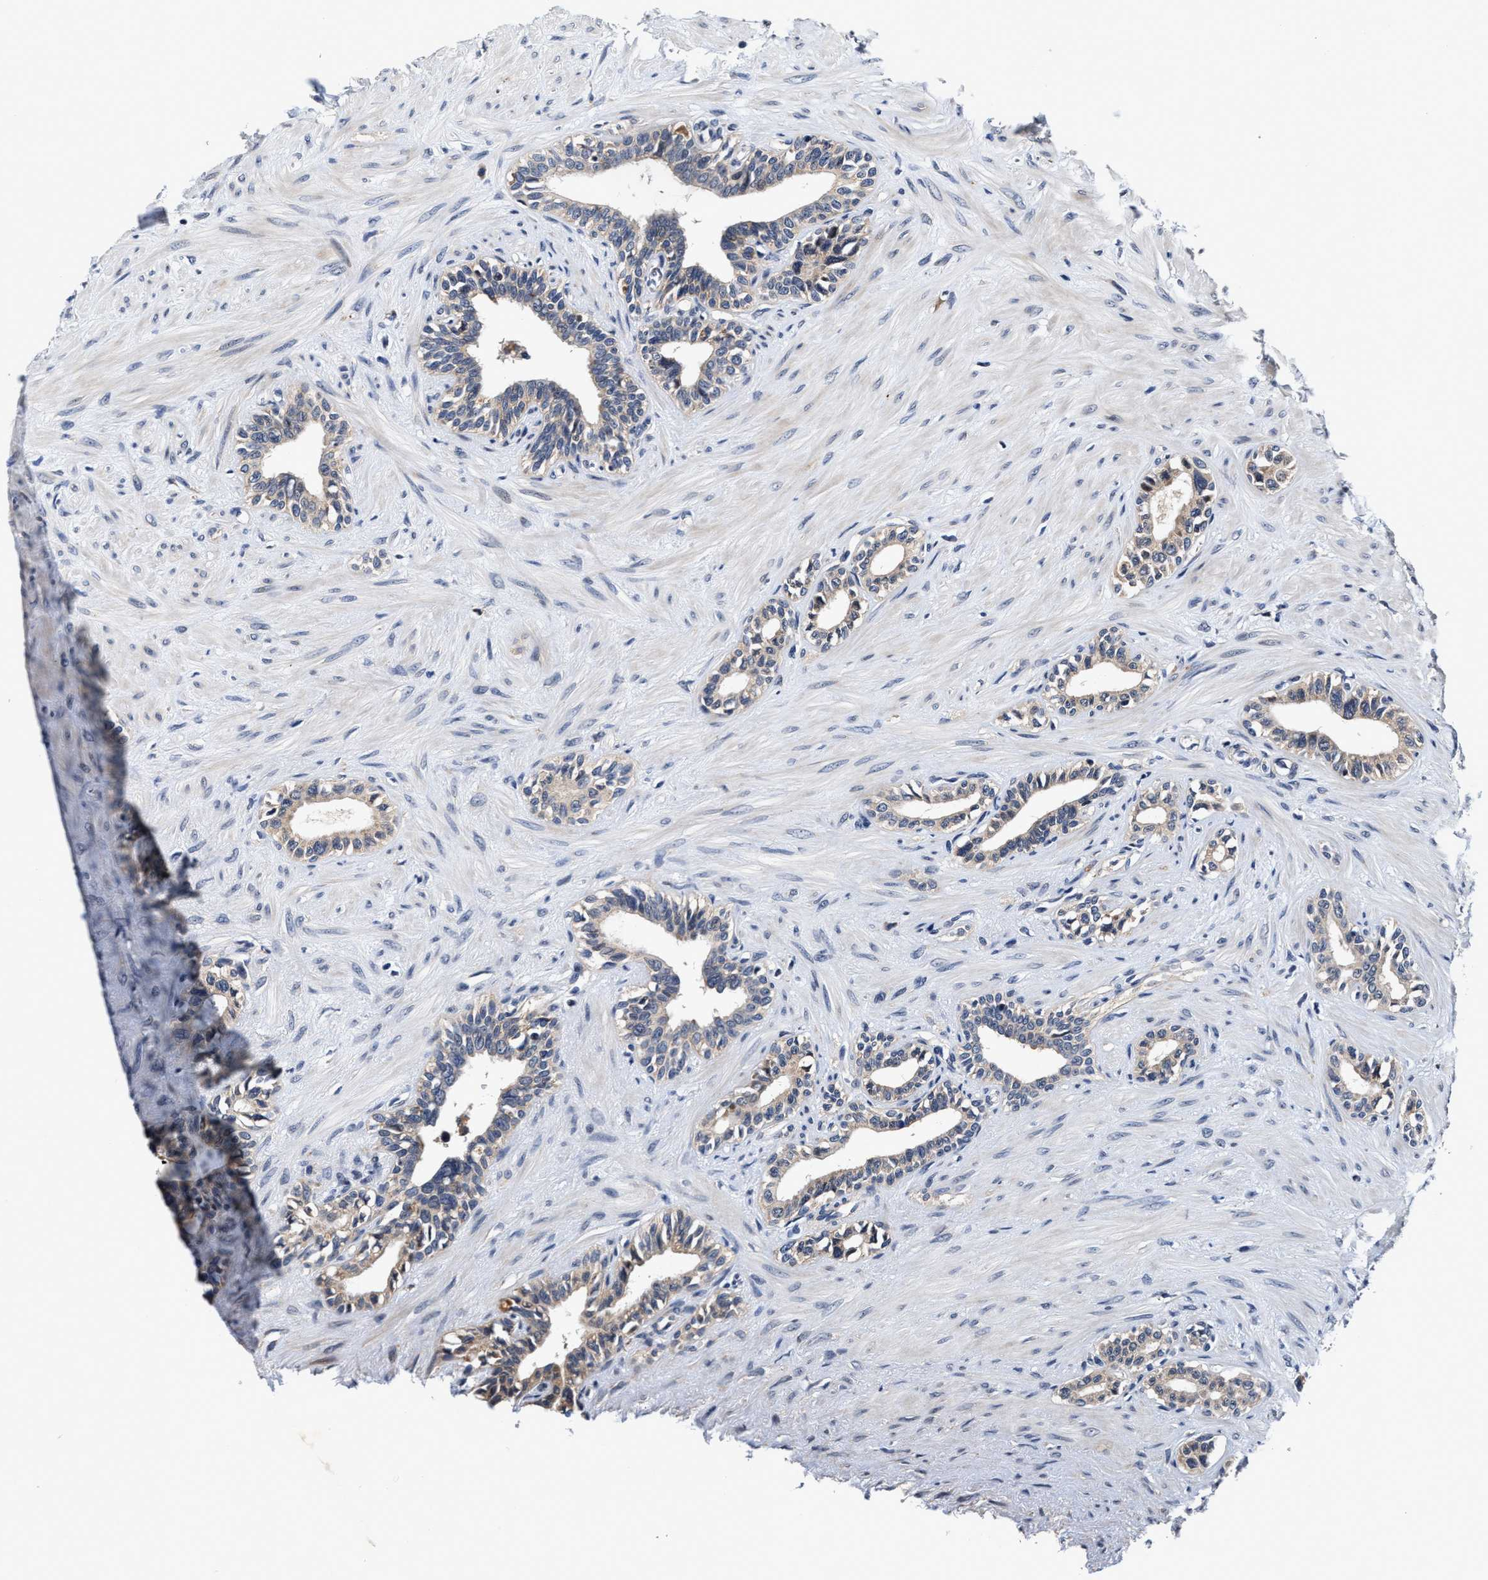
{"staining": {"intensity": "weak", "quantity": ">75%", "location": "cytoplasmic/membranous"}, "tissue": "seminal vesicle", "cell_type": "Glandular cells", "image_type": "normal", "snomed": [{"axis": "morphology", "description": "Normal tissue, NOS"}, {"axis": "morphology", "description": "Adenocarcinoma, High grade"}, {"axis": "topography", "description": "Prostate"}, {"axis": "topography", "description": "Seminal veicle"}], "caption": "This image exhibits unremarkable seminal vesicle stained with immunohistochemistry to label a protein in brown. The cytoplasmic/membranous of glandular cells show weak positivity for the protein. Nuclei are counter-stained blue.", "gene": "TMEM53", "patient": {"sex": "male", "age": 55}}